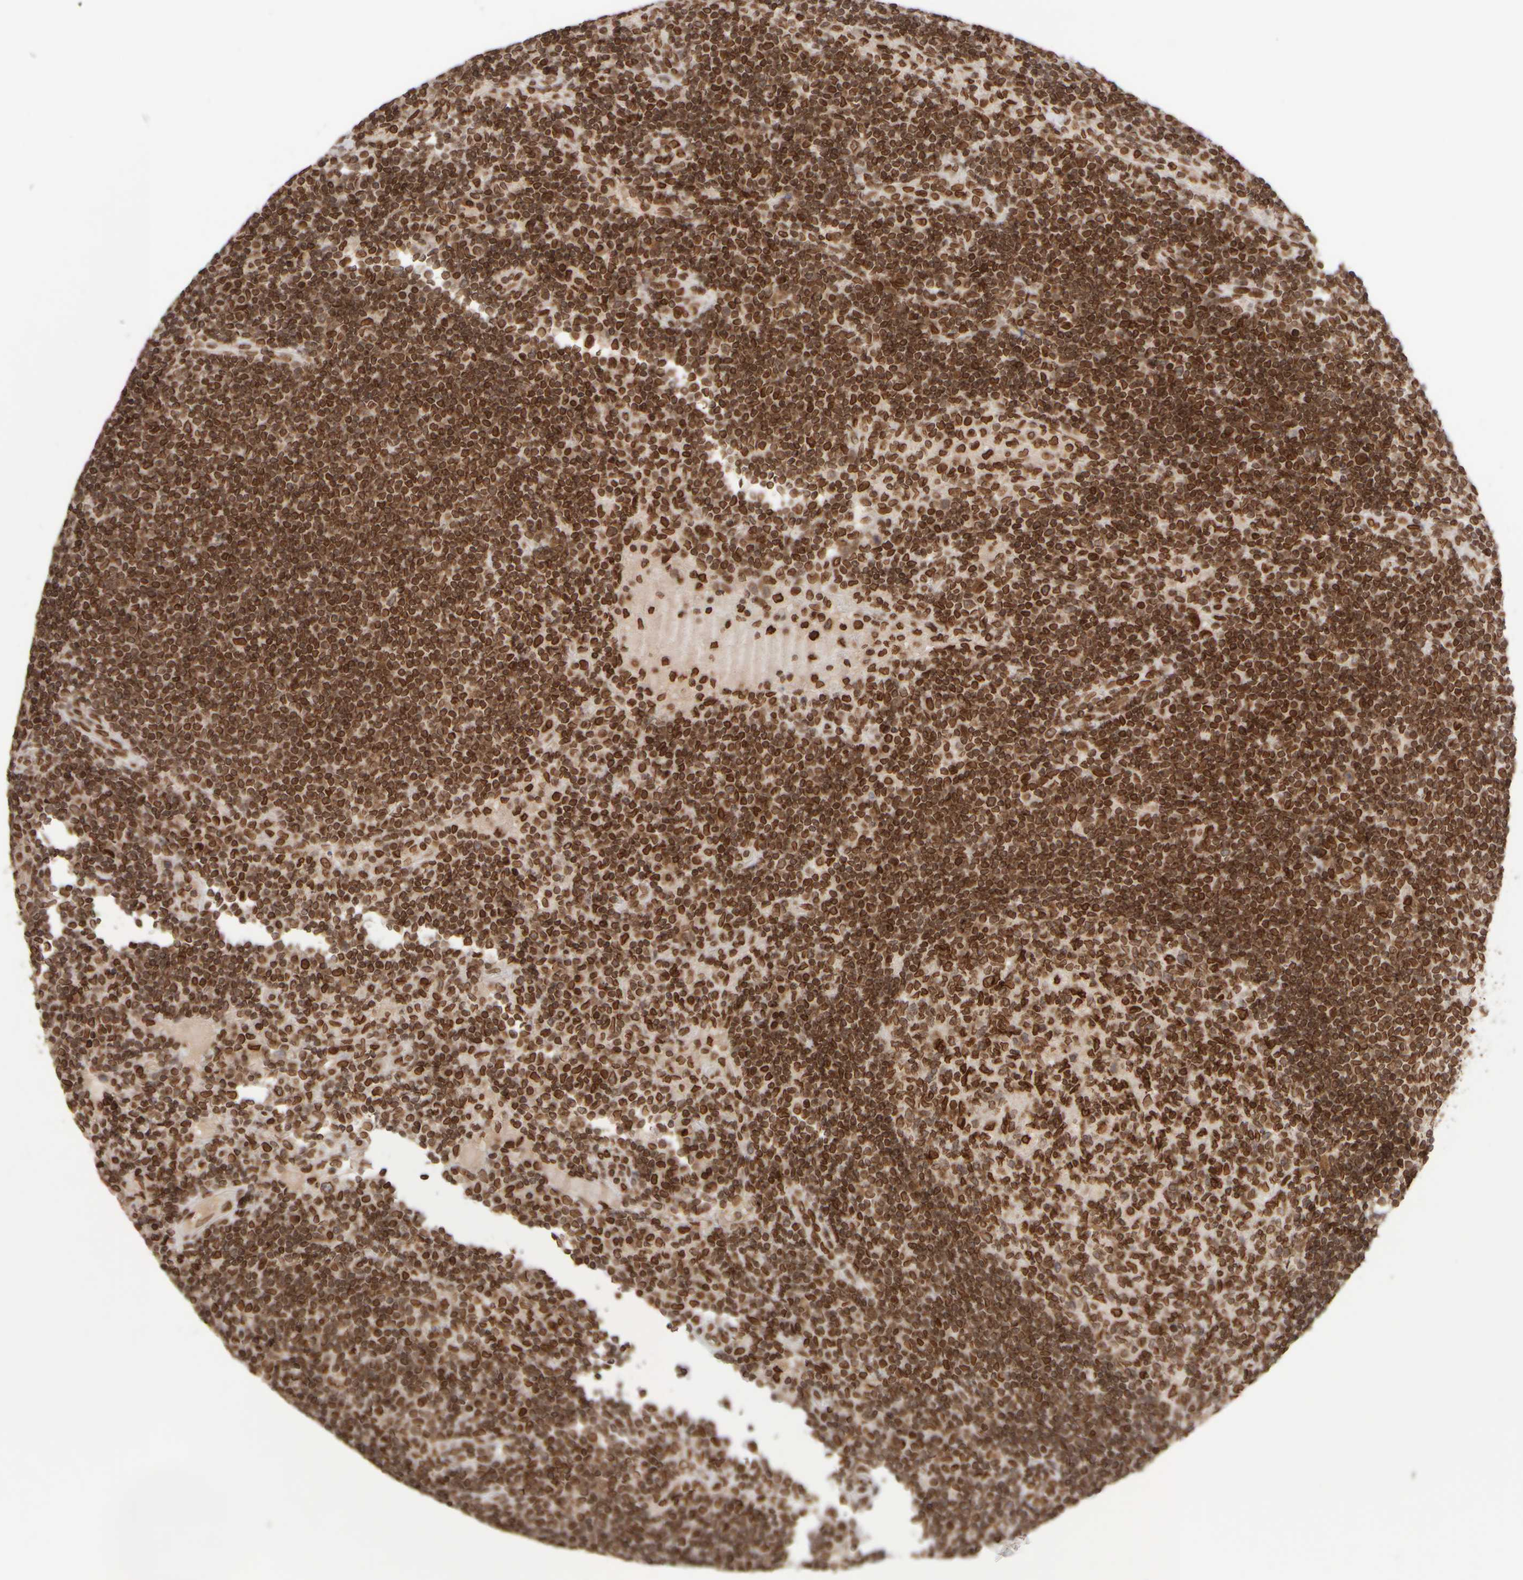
{"staining": {"intensity": "strong", "quantity": ">75%", "location": "cytoplasmic/membranous,nuclear"}, "tissue": "lymph node", "cell_type": "Germinal center cells", "image_type": "normal", "snomed": [{"axis": "morphology", "description": "Normal tissue, NOS"}, {"axis": "topography", "description": "Lymph node"}], "caption": "Lymph node was stained to show a protein in brown. There is high levels of strong cytoplasmic/membranous,nuclear positivity in approximately >75% of germinal center cells. Ihc stains the protein in brown and the nuclei are stained blue.", "gene": "ZC3HC1", "patient": {"sex": "female", "age": 53}}